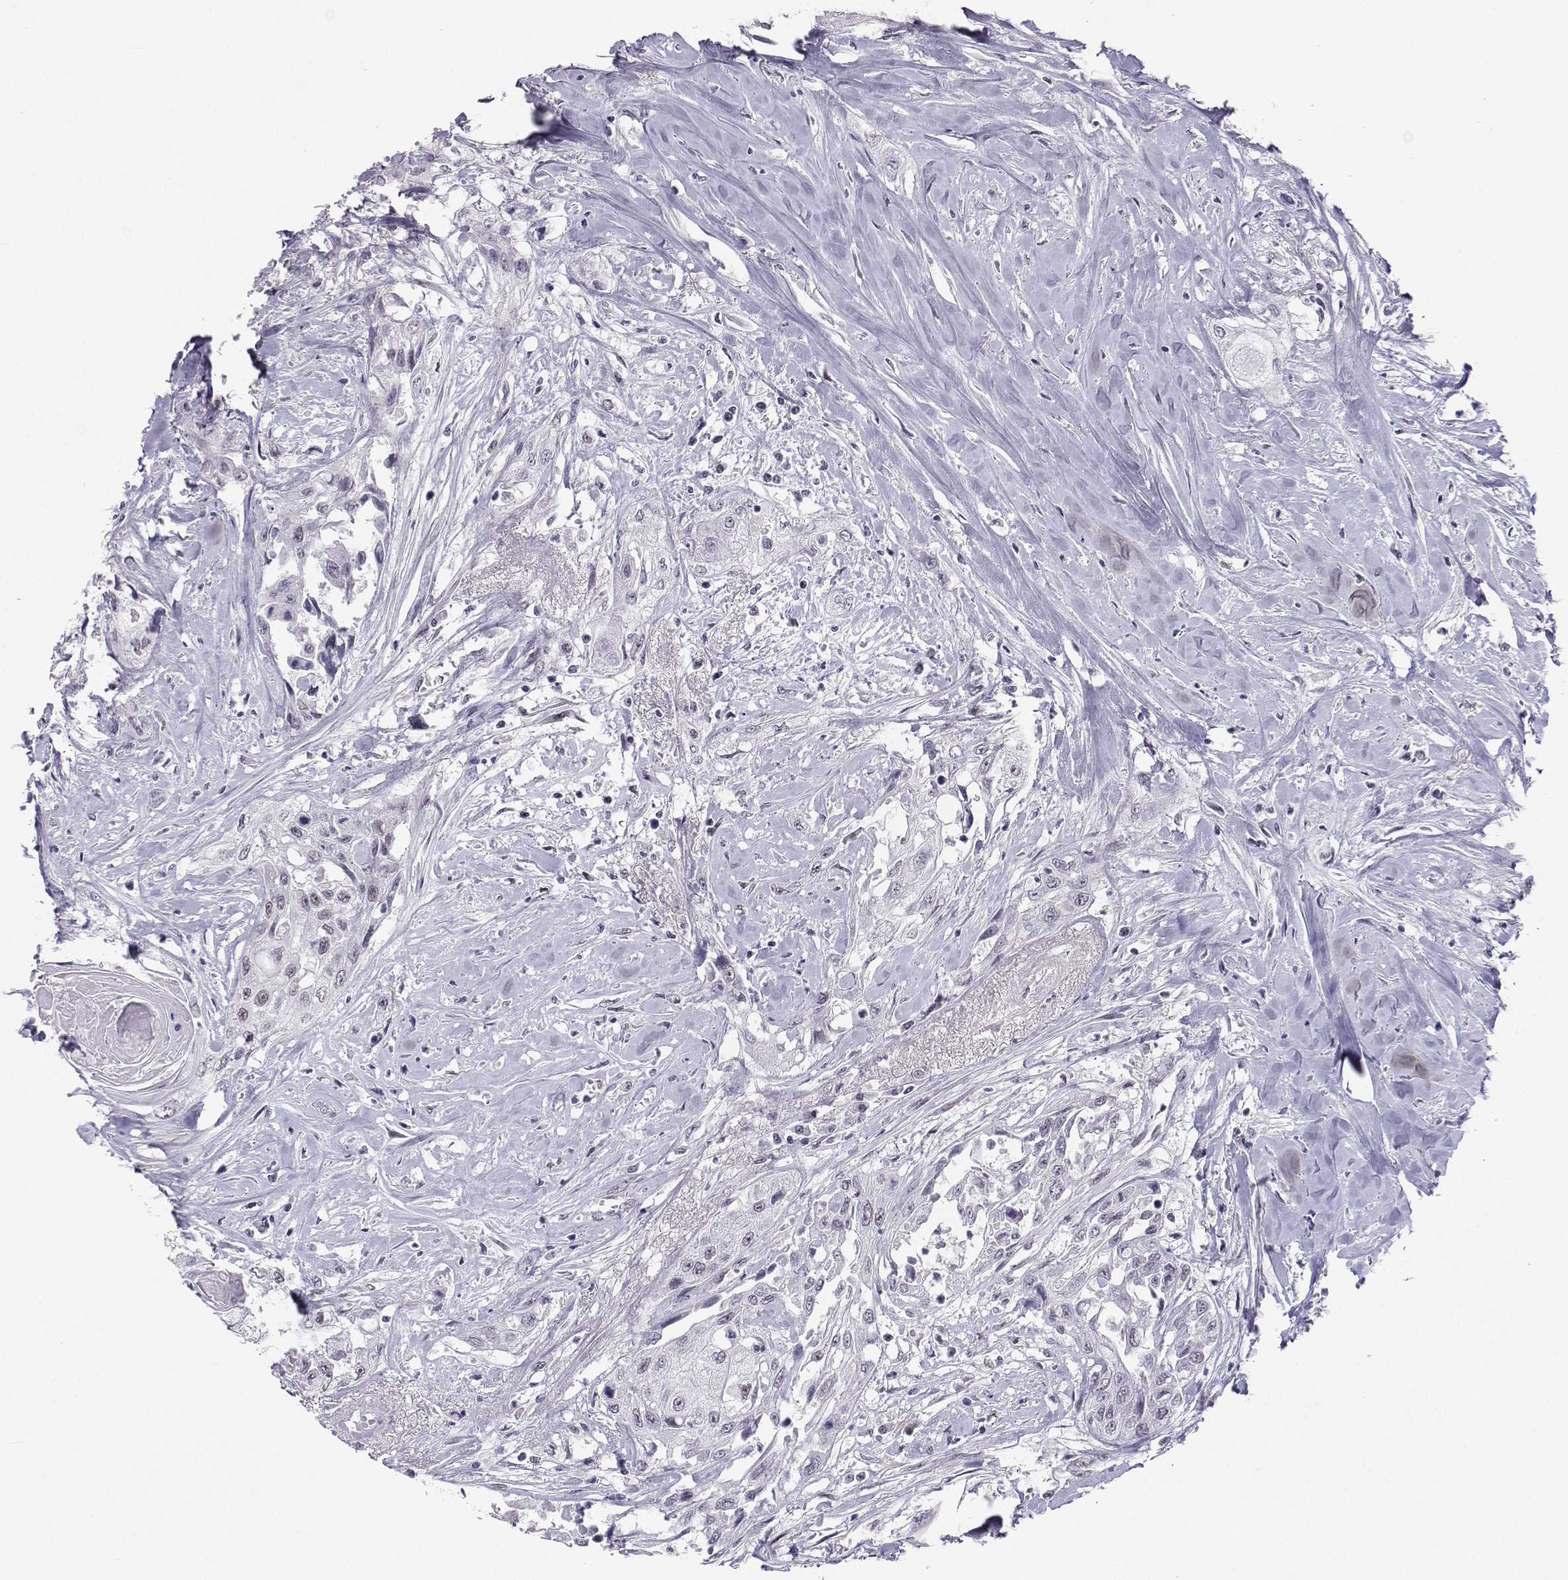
{"staining": {"intensity": "negative", "quantity": "none", "location": "none"}, "tissue": "head and neck cancer", "cell_type": "Tumor cells", "image_type": "cancer", "snomed": [{"axis": "morphology", "description": "Normal tissue, NOS"}, {"axis": "morphology", "description": "Squamous cell carcinoma, NOS"}, {"axis": "topography", "description": "Oral tissue"}, {"axis": "topography", "description": "Peripheral nerve tissue"}, {"axis": "topography", "description": "Head-Neck"}], "caption": "High power microscopy micrograph of an IHC micrograph of head and neck cancer, revealing no significant staining in tumor cells.", "gene": "MED26", "patient": {"sex": "female", "age": 59}}